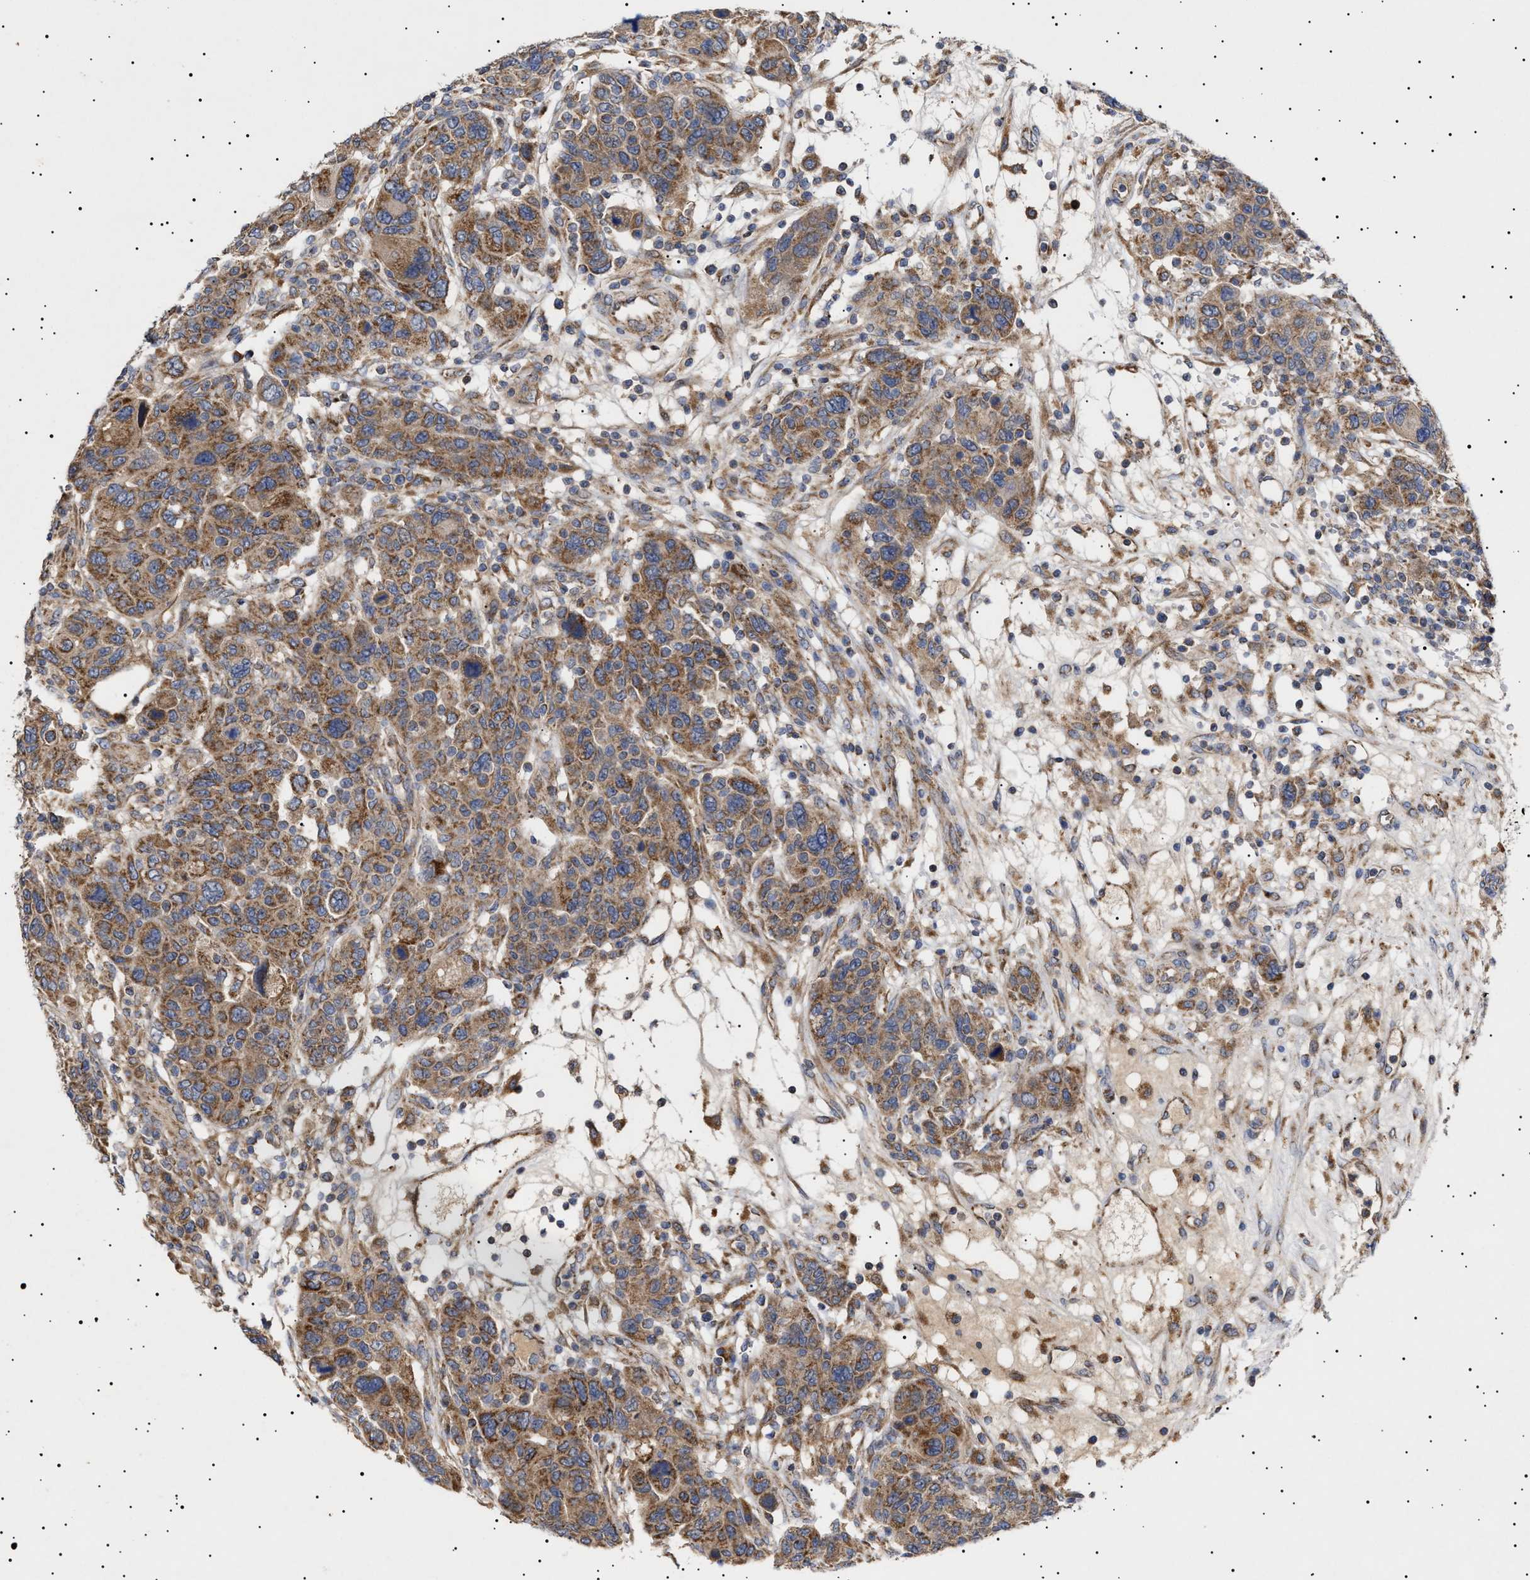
{"staining": {"intensity": "strong", "quantity": ">75%", "location": "cytoplasmic/membranous"}, "tissue": "breast cancer", "cell_type": "Tumor cells", "image_type": "cancer", "snomed": [{"axis": "morphology", "description": "Duct carcinoma"}, {"axis": "topography", "description": "Breast"}], "caption": "Protein expression analysis of human breast cancer (intraductal carcinoma) reveals strong cytoplasmic/membranous positivity in about >75% of tumor cells. (DAB (3,3'-diaminobenzidine) IHC with brightfield microscopy, high magnification).", "gene": "MRPL10", "patient": {"sex": "female", "age": 37}}